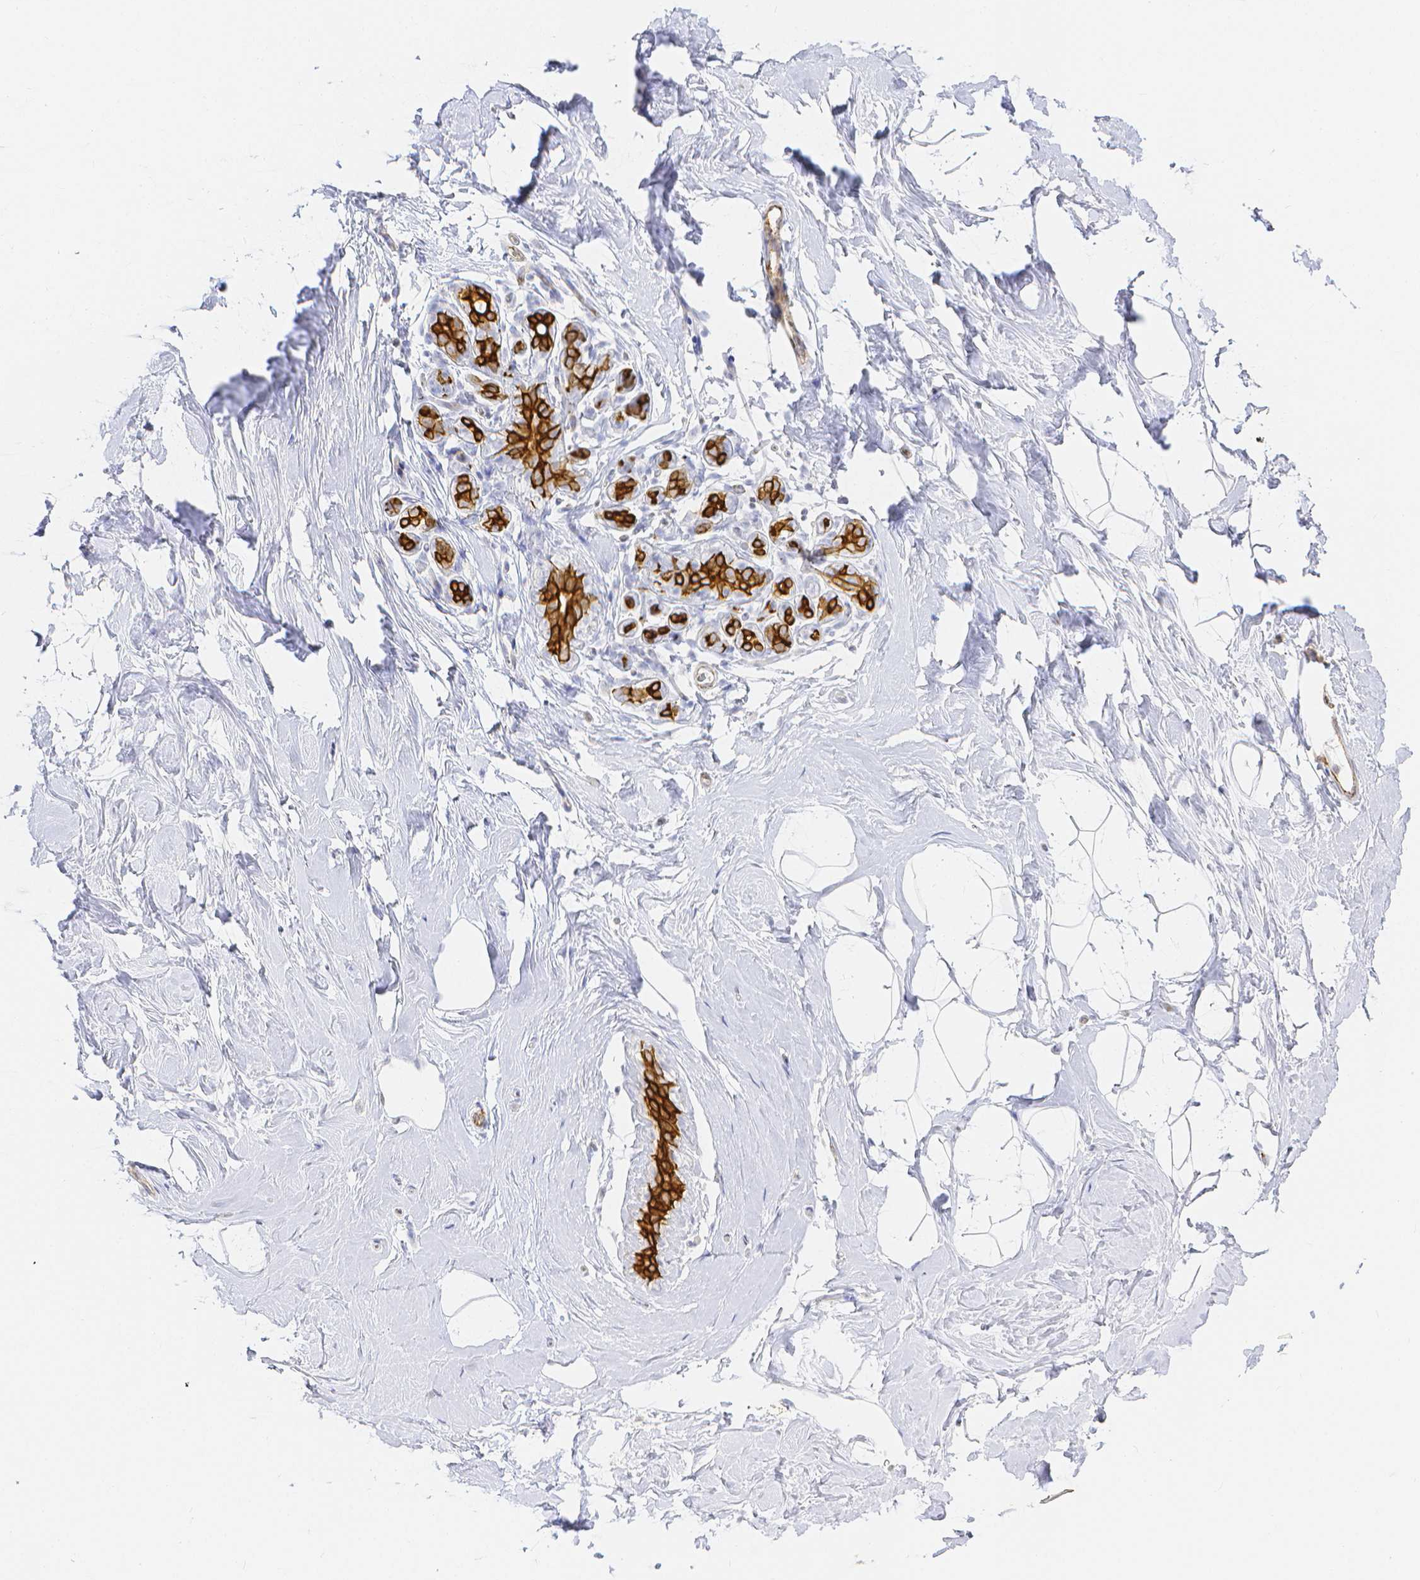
{"staining": {"intensity": "negative", "quantity": "none", "location": "none"}, "tissue": "breast", "cell_type": "Adipocytes", "image_type": "normal", "snomed": [{"axis": "morphology", "description": "Normal tissue, NOS"}, {"axis": "topography", "description": "Breast"}], "caption": "The histopathology image displays no significant staining in adipocytes of breast.", "gene": "SMURF1", "patient": {"sex": "female", "age": 32}}